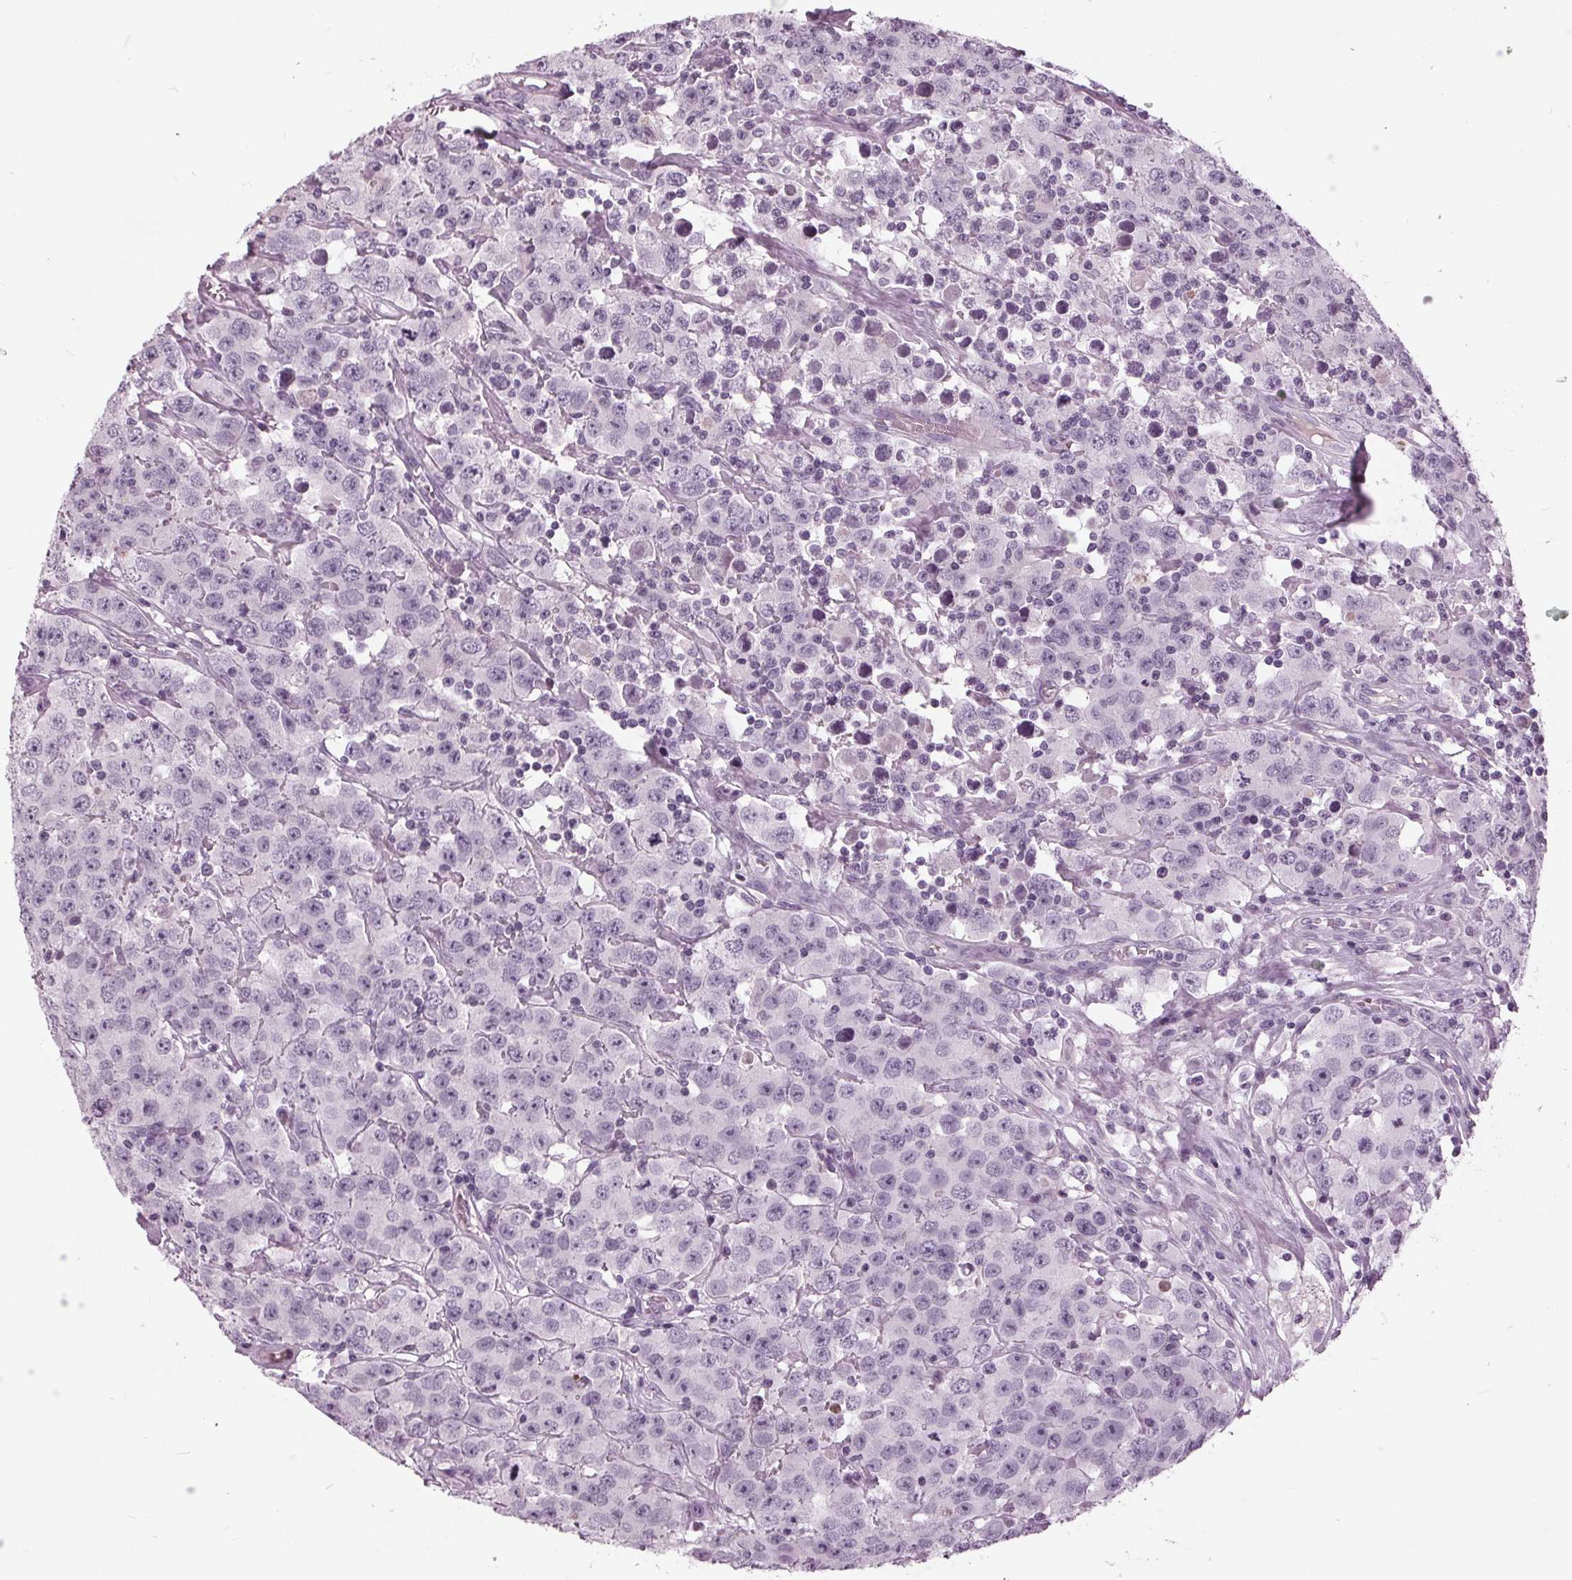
{"staining": {"intensity": "negative", "quantity": "none", "location": "none"}, "tissue": "testis cancer", "cell_type": "Tumor cells", "image_type": "cancer", "snomed": [{"axis": "morphology", "description": "Seminoma, NOS"}, {"axis": "topography", "description": "Testis"}], "caption": "Testis cancer was stained to show a protein in brown. There is no significant expression in tumor cells.", "gene": "SLC9A4", "patient": {"sex": "male", "age": 52}}